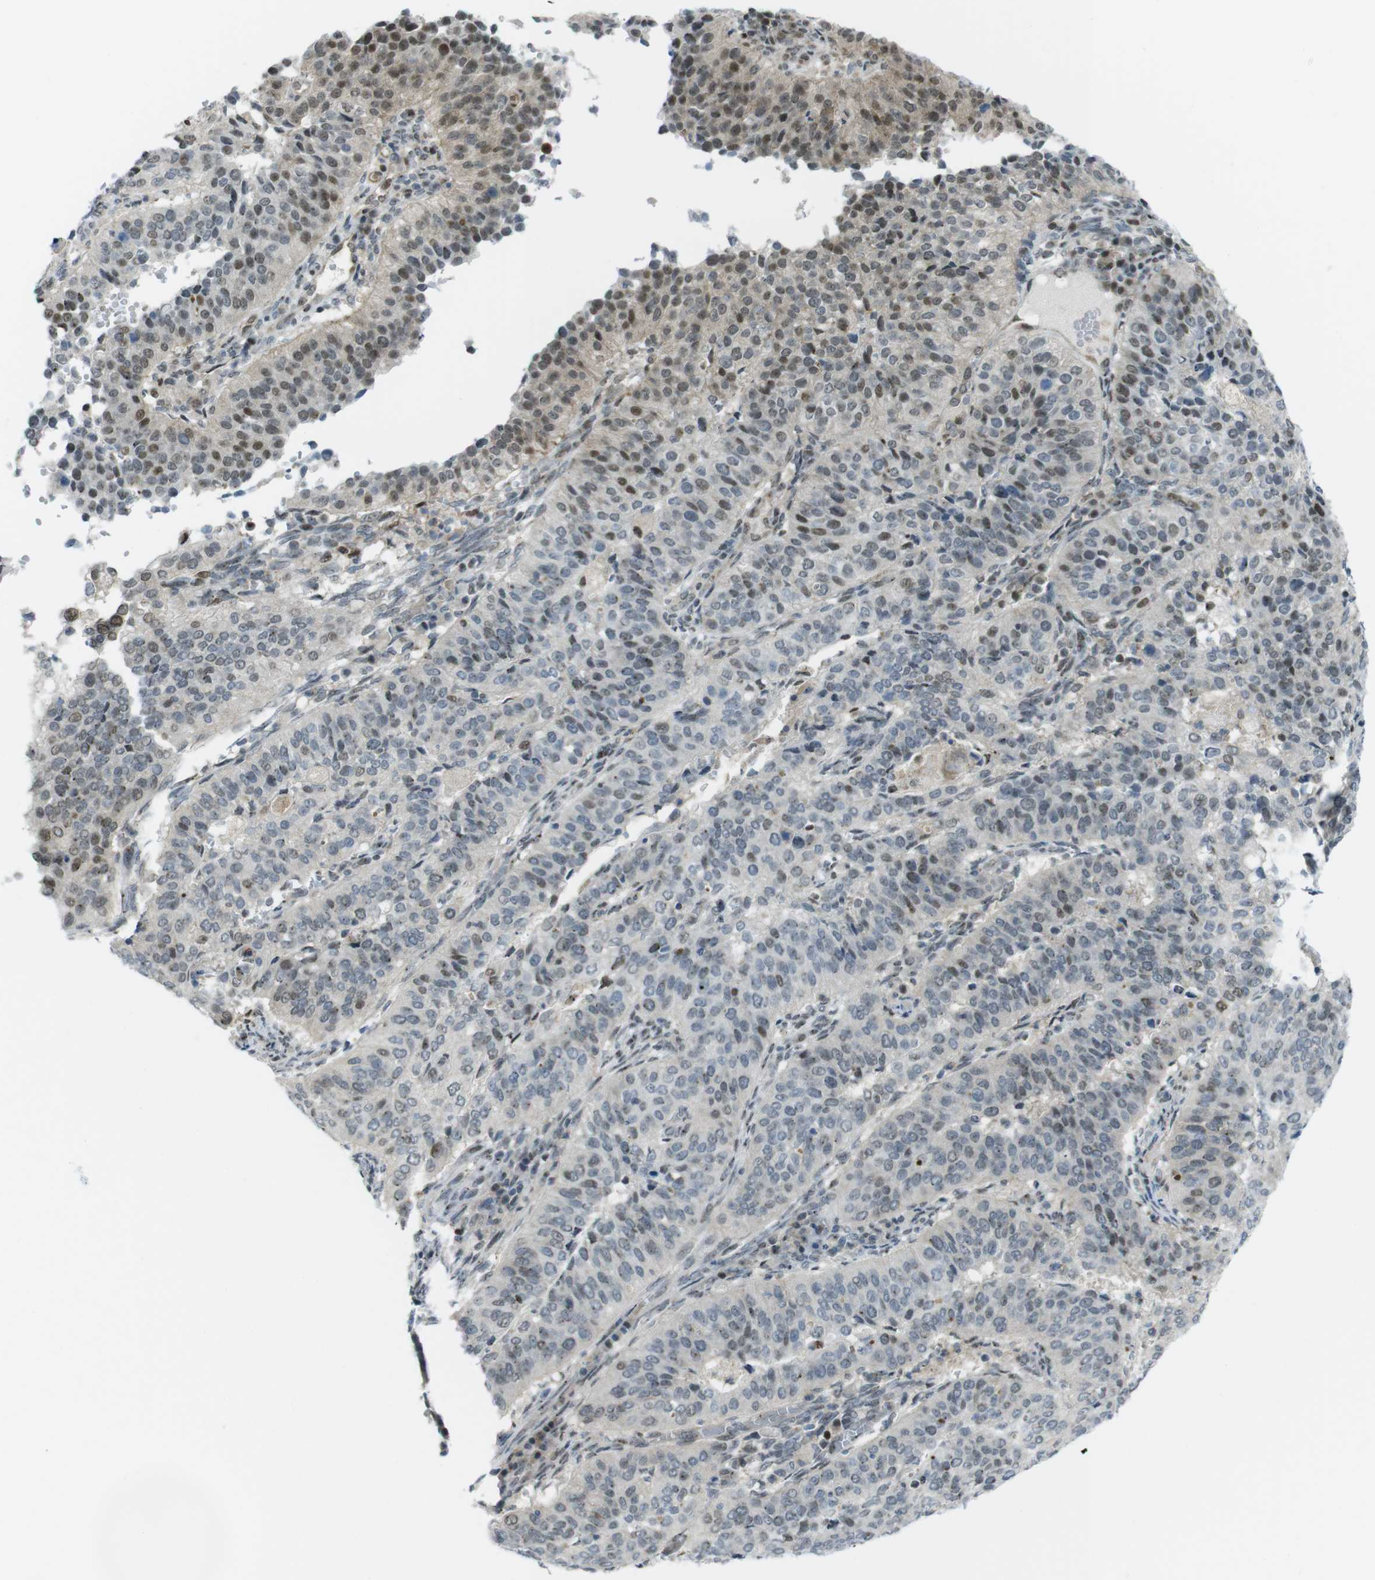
{"staining": {"intensity": "moderate", "quantity": "<25%", "location": "nuclear"}, "tissue": "cervical cancer", "cell_type": "Tumor cells", "image_type": "cancer", "snomed": [{"axis": "morphology", "description": "Normal tissue, NOS"}, {"axis": "morphology", "description": "Squamous cell carcinoma, NOS"}, {"axis": "topography", "description": "Cervix"}], "caption": "The immunohistochemical stain shows moderate nuclear positivity in tumor cells of cervical cancer (squamous cell carcinoma) tissue. Immunohistochemistry stains the protein in brown and the nuclei are stained blue.", "gene": "UBB", "patient": {"sex": "female", "age": 39}}